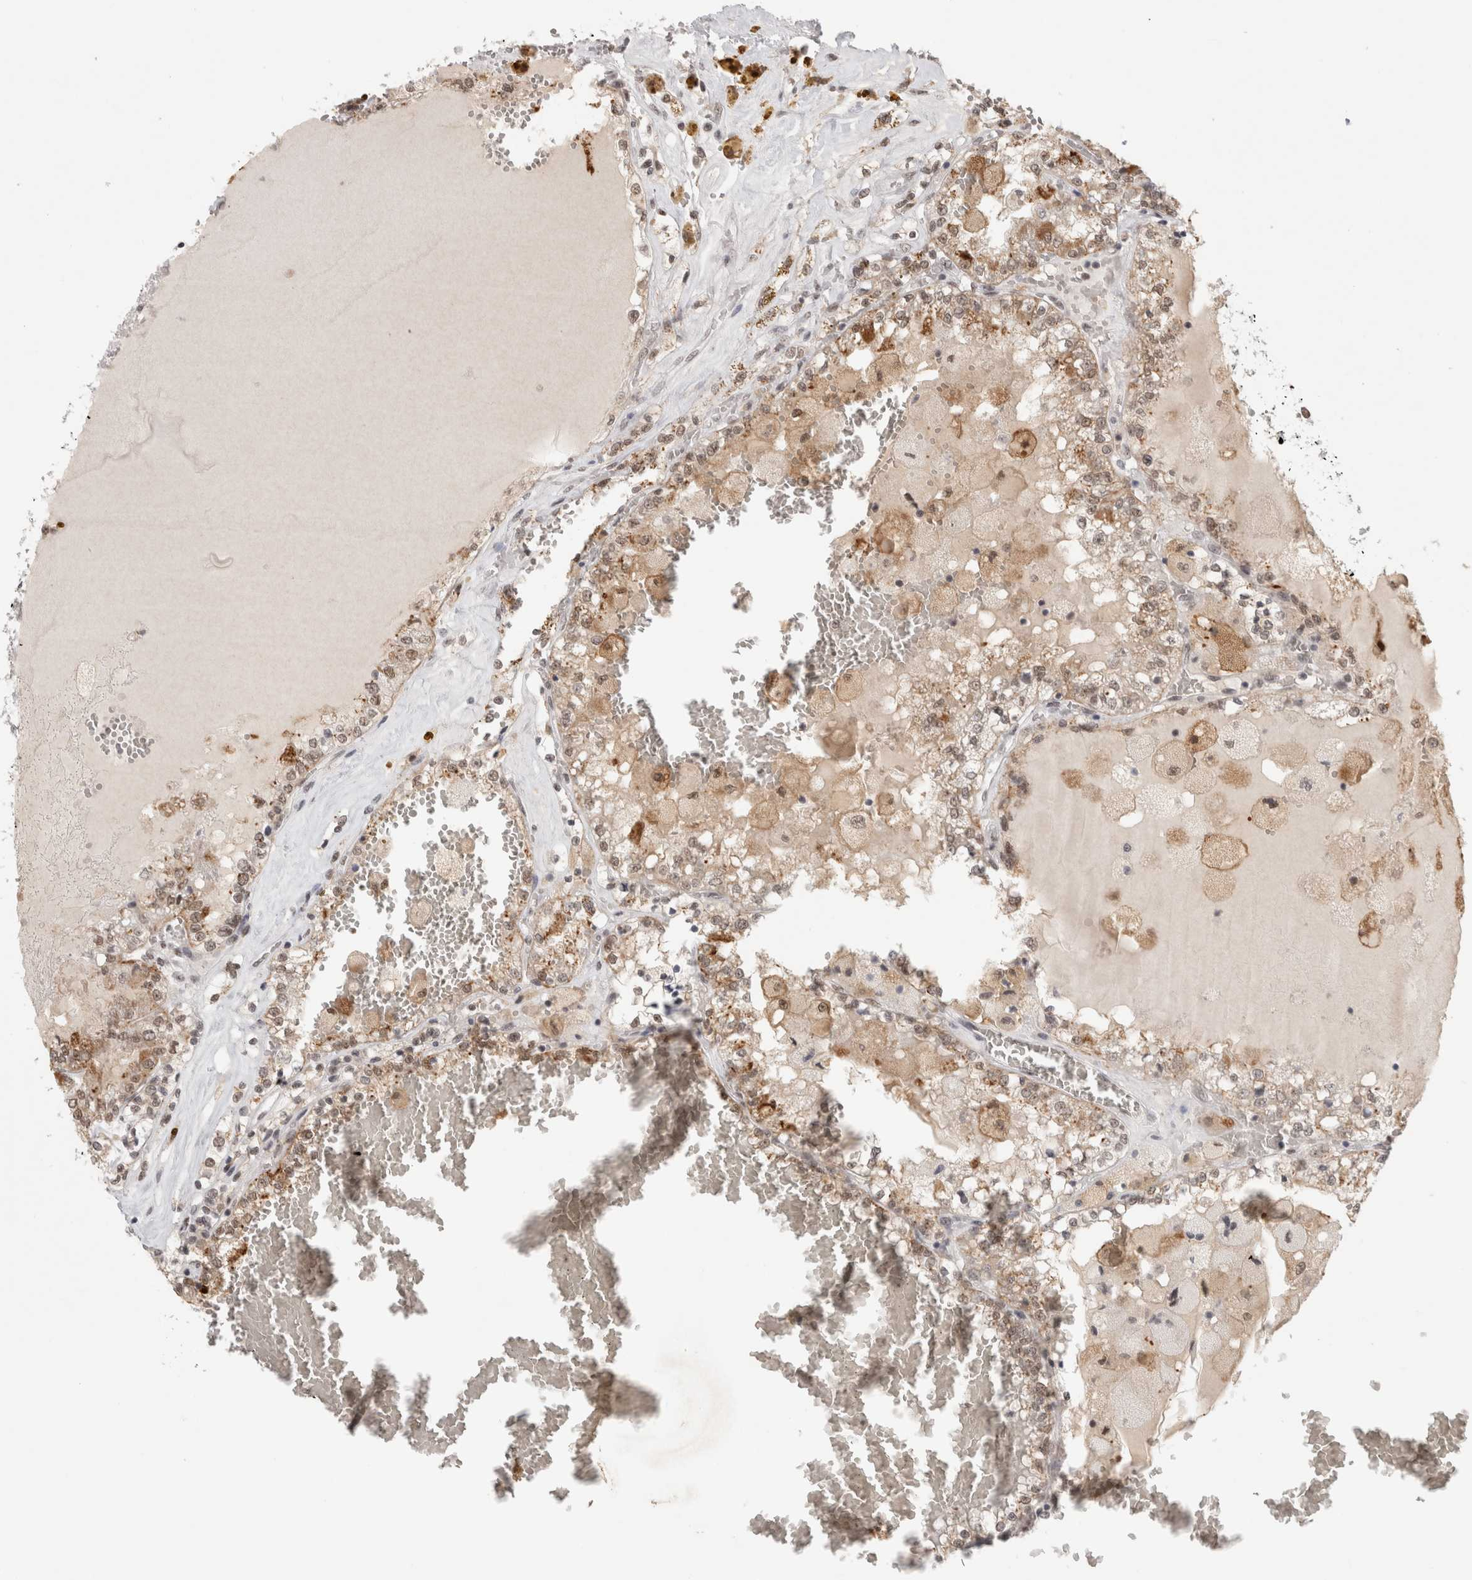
{"staining": {"intensity": "weak", "quantity": ">75%", "location": "cytoplasmic/membranous,nuclear"}, "tissue": "renal cancer", "cell_type": "Tumor cells", "image_type": "cancer", "snomed": [{"axis": "morphology", "description": "Adenocarcinoma, NOS"}, {"axis": "topography", "description": "Kidney"}], "caption": "Human renal cancer (adenocarcinoma) stained with a protein marker reveals weak staining in tumor cells.", "gene": "ZNF830", "patient": {"sex": "female", "age": 56}}